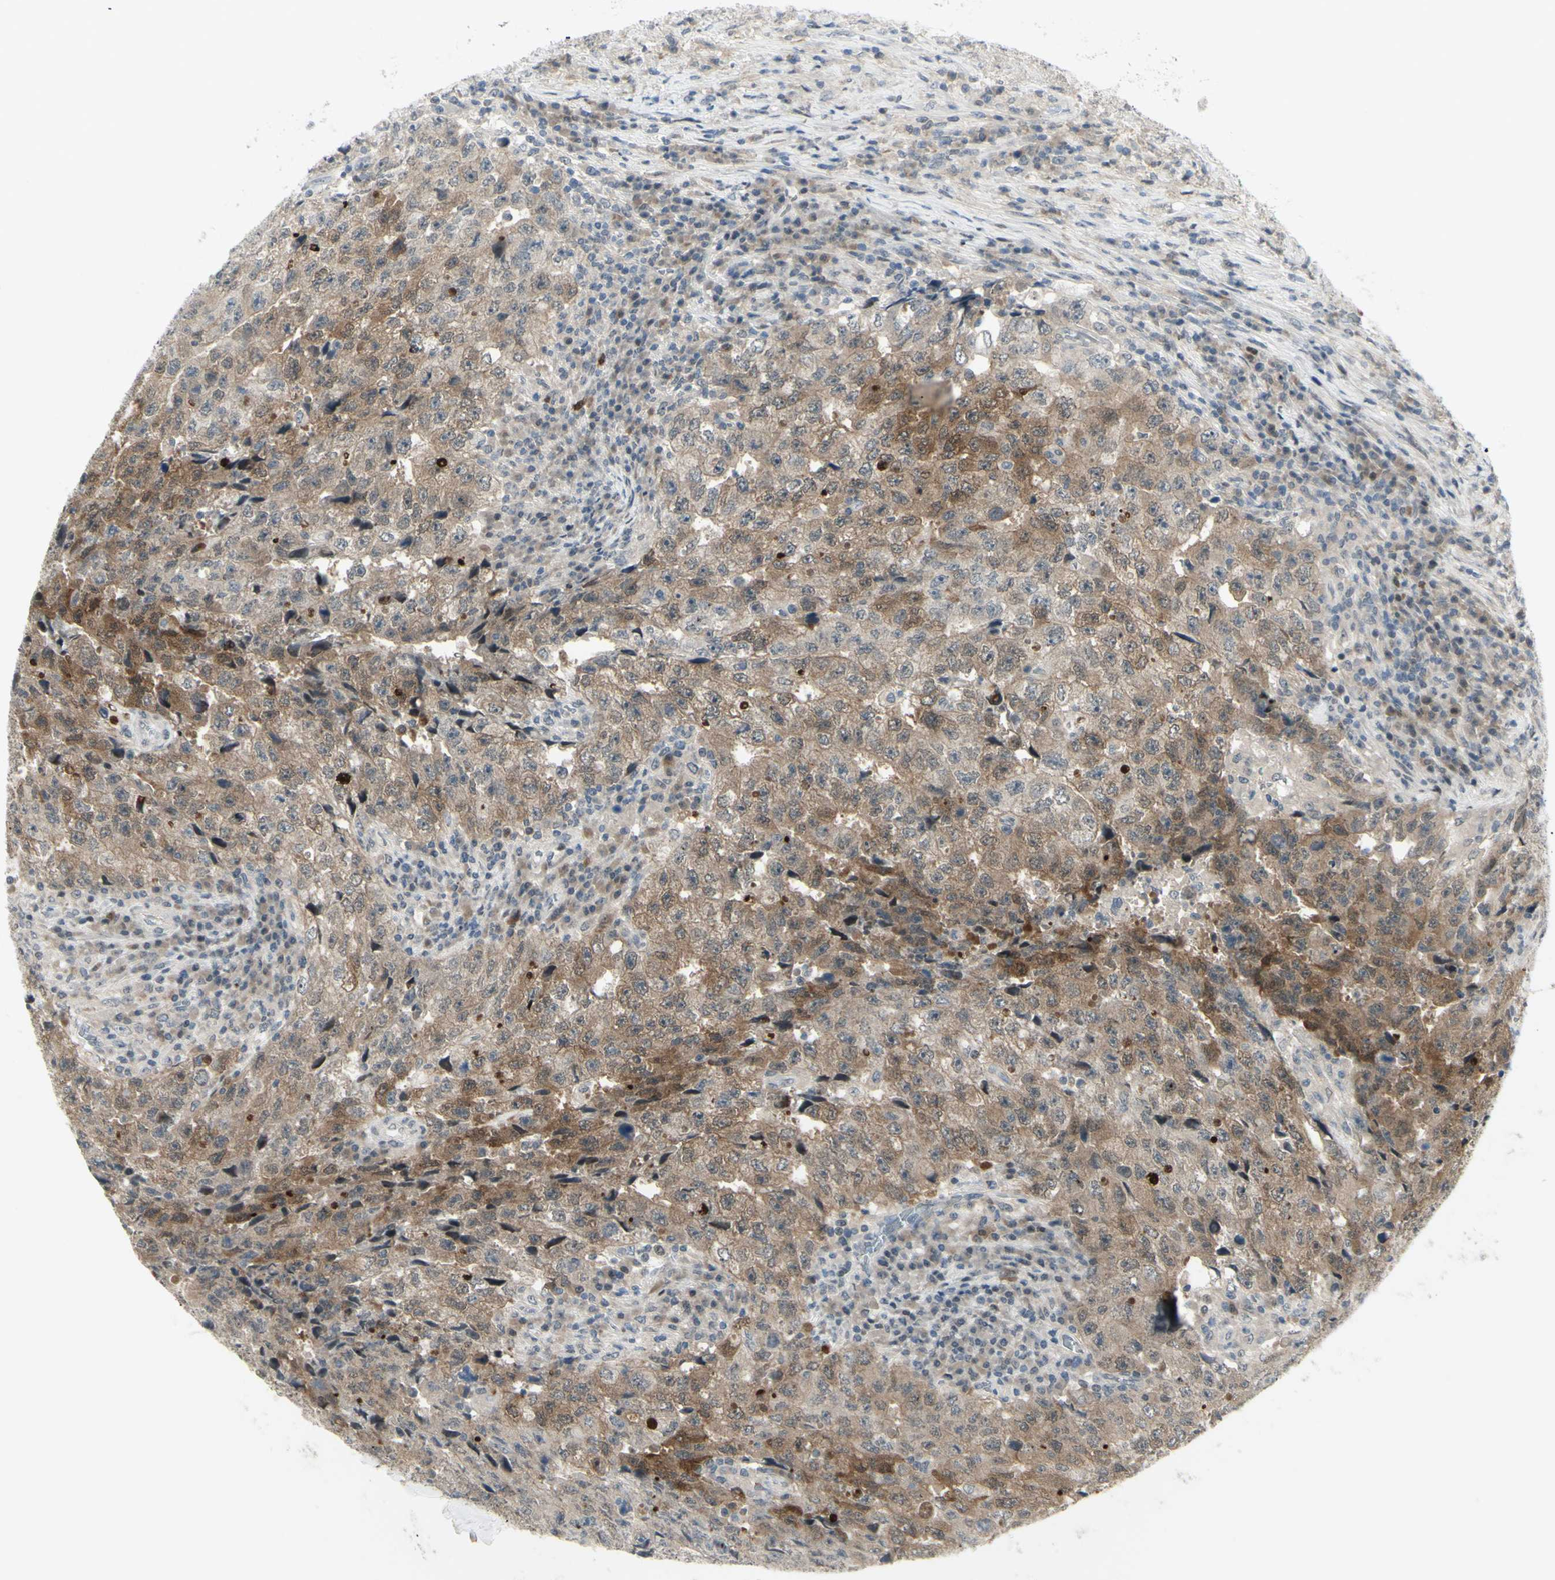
{"staining": {"intensity": "weak", "quantity": ">75%", "location": "cytoplasmic/membranous"}, "tissue": "testis cancer", "cell_type": "Tumor cells", "image_type": "cancer", "snomed": [{"axis": "morphology", "description": "Necrosis, NOS"}, {"axis": "morphology", "description": "Carcinoma, Embryonal, NOS"}, {"axis": "topography", "description": "Testis"}], "caption": "A high-resolution micrograph shows IHC staining of embryonal carcinoma (testis), which exhibits weak cytoplasmic/membranous expression in about >75% of tumor cells.", "gene": "ETNK1", "patient": {"sex": "male", "age": 19}}